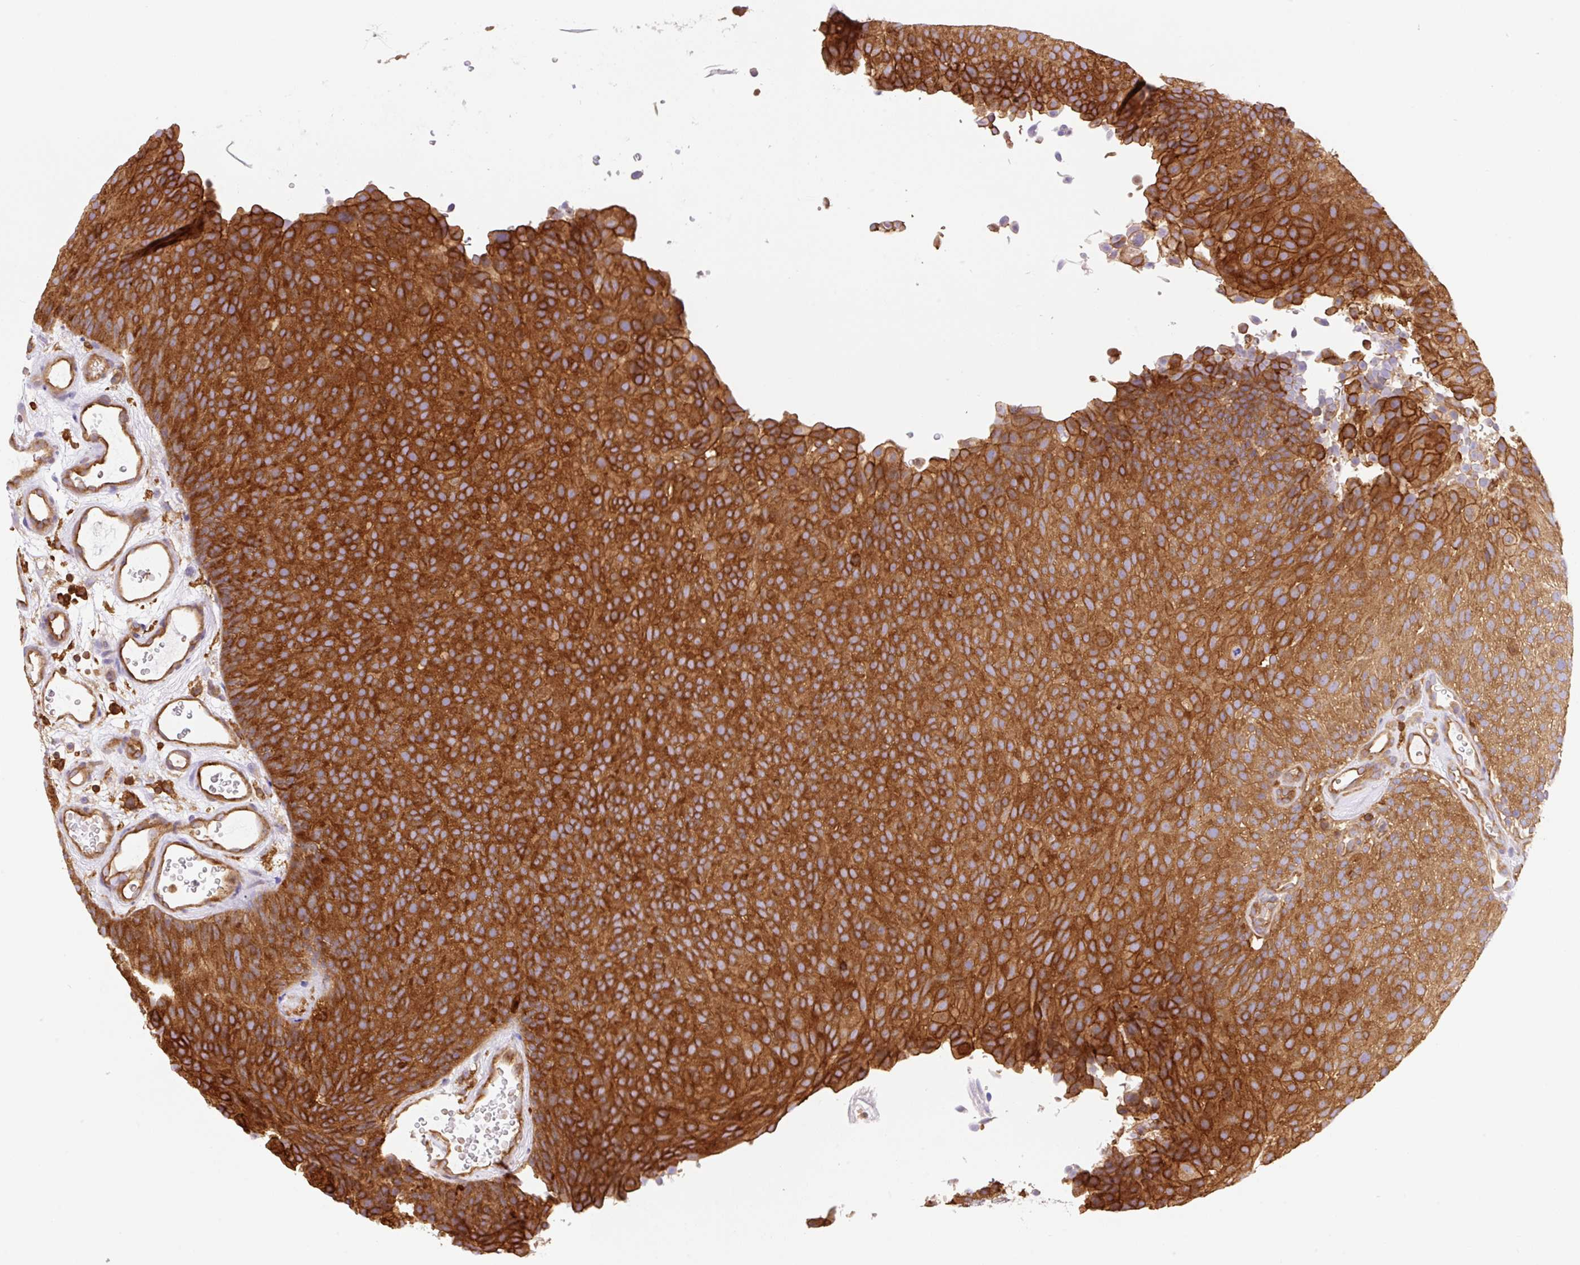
{"staining": {"intensity": "strong", "quantity": ">75%", "location": "cytoplasmic/membranous"}, "tissue": "urothelial cancer", "cell_type": "Tumor cells", "image_type": "cancer", "snomed": [{"axis": "morphology", "description": "Urothelial carcinoma, Low grade"}, {"axis": "topography", "description": "Urinary bladder"}], "caption": "Urothelial carcinoma (low-grade) stained with a brown dye shows strong cytoplasmic/membranous positive staining in approximately >75% of tumor cells.", "gene": "DNM2", "patient": {"sex": "male", "age": 78}}